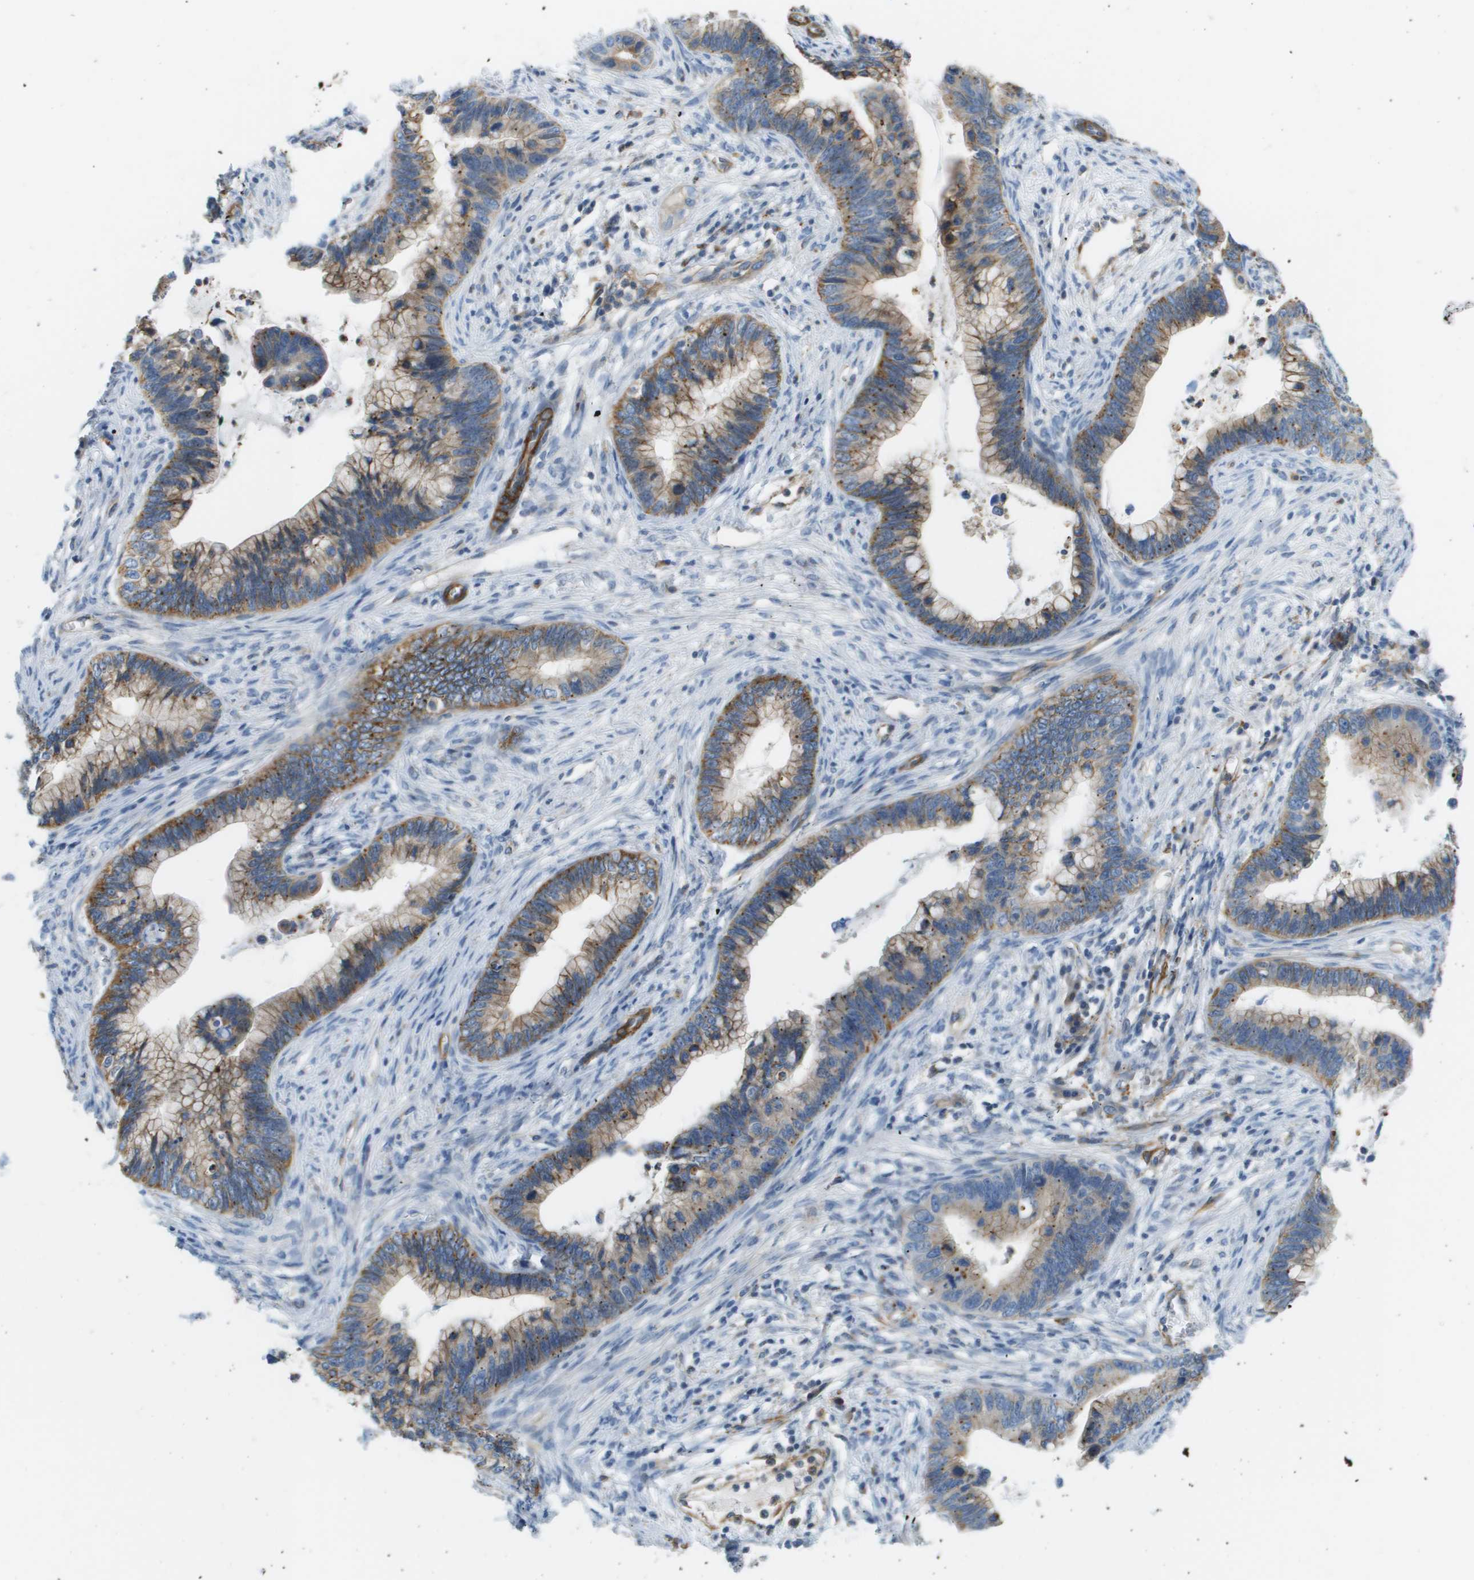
{"staining": {"intensity": "weak", "quantity": ">75%", "location": "cytoplasmic/membranous"}, "tissue": "cervical cancer", "cell_type": "Tumor cells", "image_type": "cancer", "snomed": [{"axis": "morphology", "description": "Adenocarcinoma, NOS"}, {"axis": "topography", "description": "Cervix"}], "caption": "Protein expression analysis of adenocarcinoma (cervical) shows weak cytoplasmic/membranous staining in about >75% of tumor cells.", "gene": "MYH11", "patient": {"sex": "female", "age": 44}}